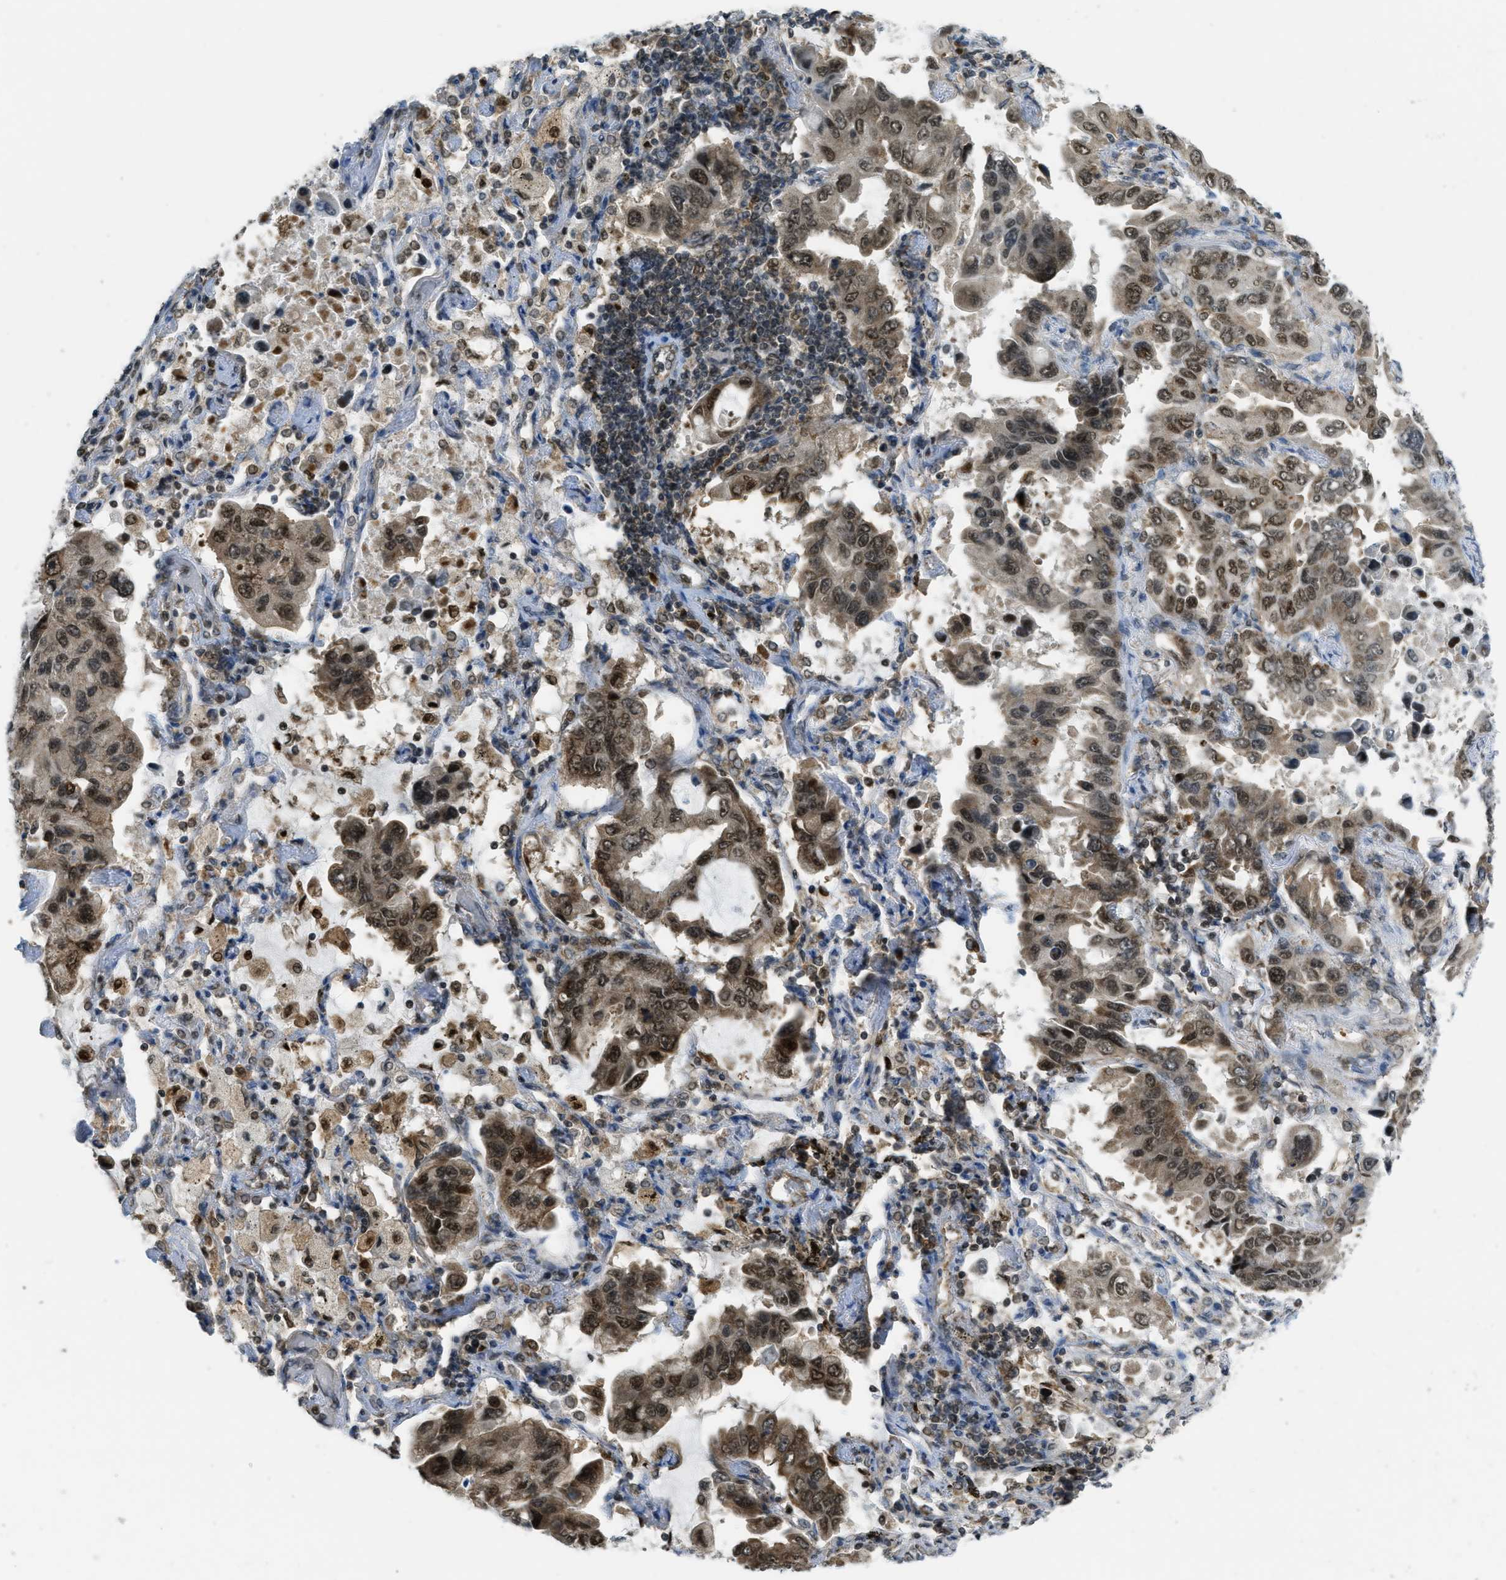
{"staining": {"intensity": "moderate", "quantity": ">75%", "location": "cytoplasmic/membranous,nuclear"}, "tissue": "lung cancer", "cell_type": "Tumor cells", "image_type": "cancer", "snomed": [{"axis": "morphology", "description": "Adenocarcinoma, NOS"}, {"axis": "topography", "description": "Lung"}], "caption": "This histopathology image reveals immunohistochemistry staining of adenocarcinoma (lung), with medium moderate cytoplasmic/membranous and nuclear expression in about >75% of tumor cells.", "gene": "TNPO1", "patient": {"sex": "male", "age": 64}}